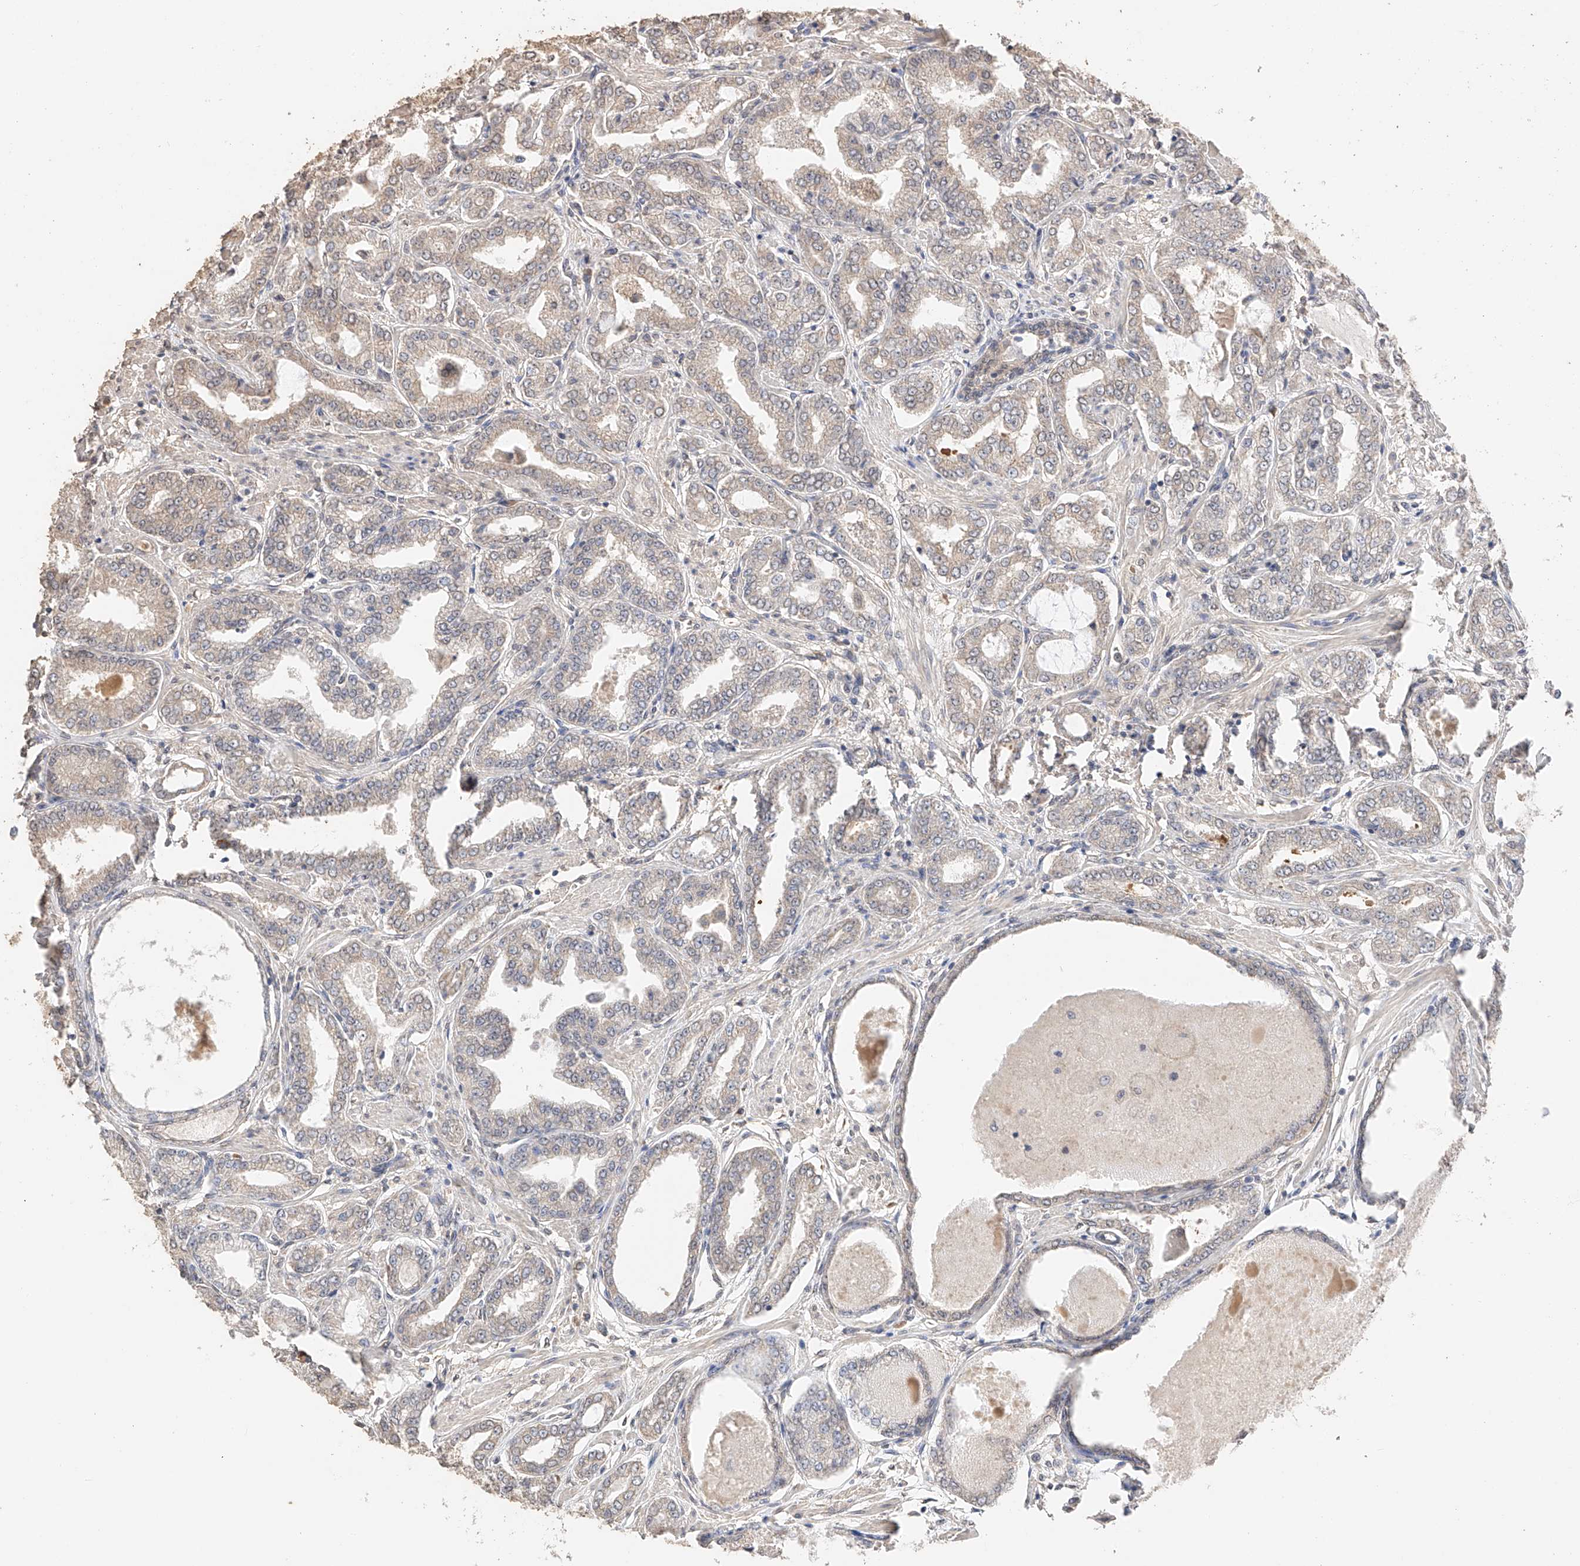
{"staining": {"intensity": "weak", "quantity": "25%-75%", "location": "cytoplasmic/membranous"}, "tissue": "prostate cancer", "cell_type": "Tumor cells", "image_type": "cancer", "snomed": [{"axis": "morphology", "description": "Adenocarcinoma, Low grade"}, {"axis": "topography", "description": "Prostate"}], "caption": "The immunohistochemical stain highlights weak cytoplasmic/membranous expression in tumor cells of adenocarcinoma (low-grade) (prostate) tissue. Immunohistochemistry (ihc) stains the protein of interest in brown and the nuclei are stained blue.", "gene": "IL22RA2", "patient": {"sex": "male", "age": 63}}